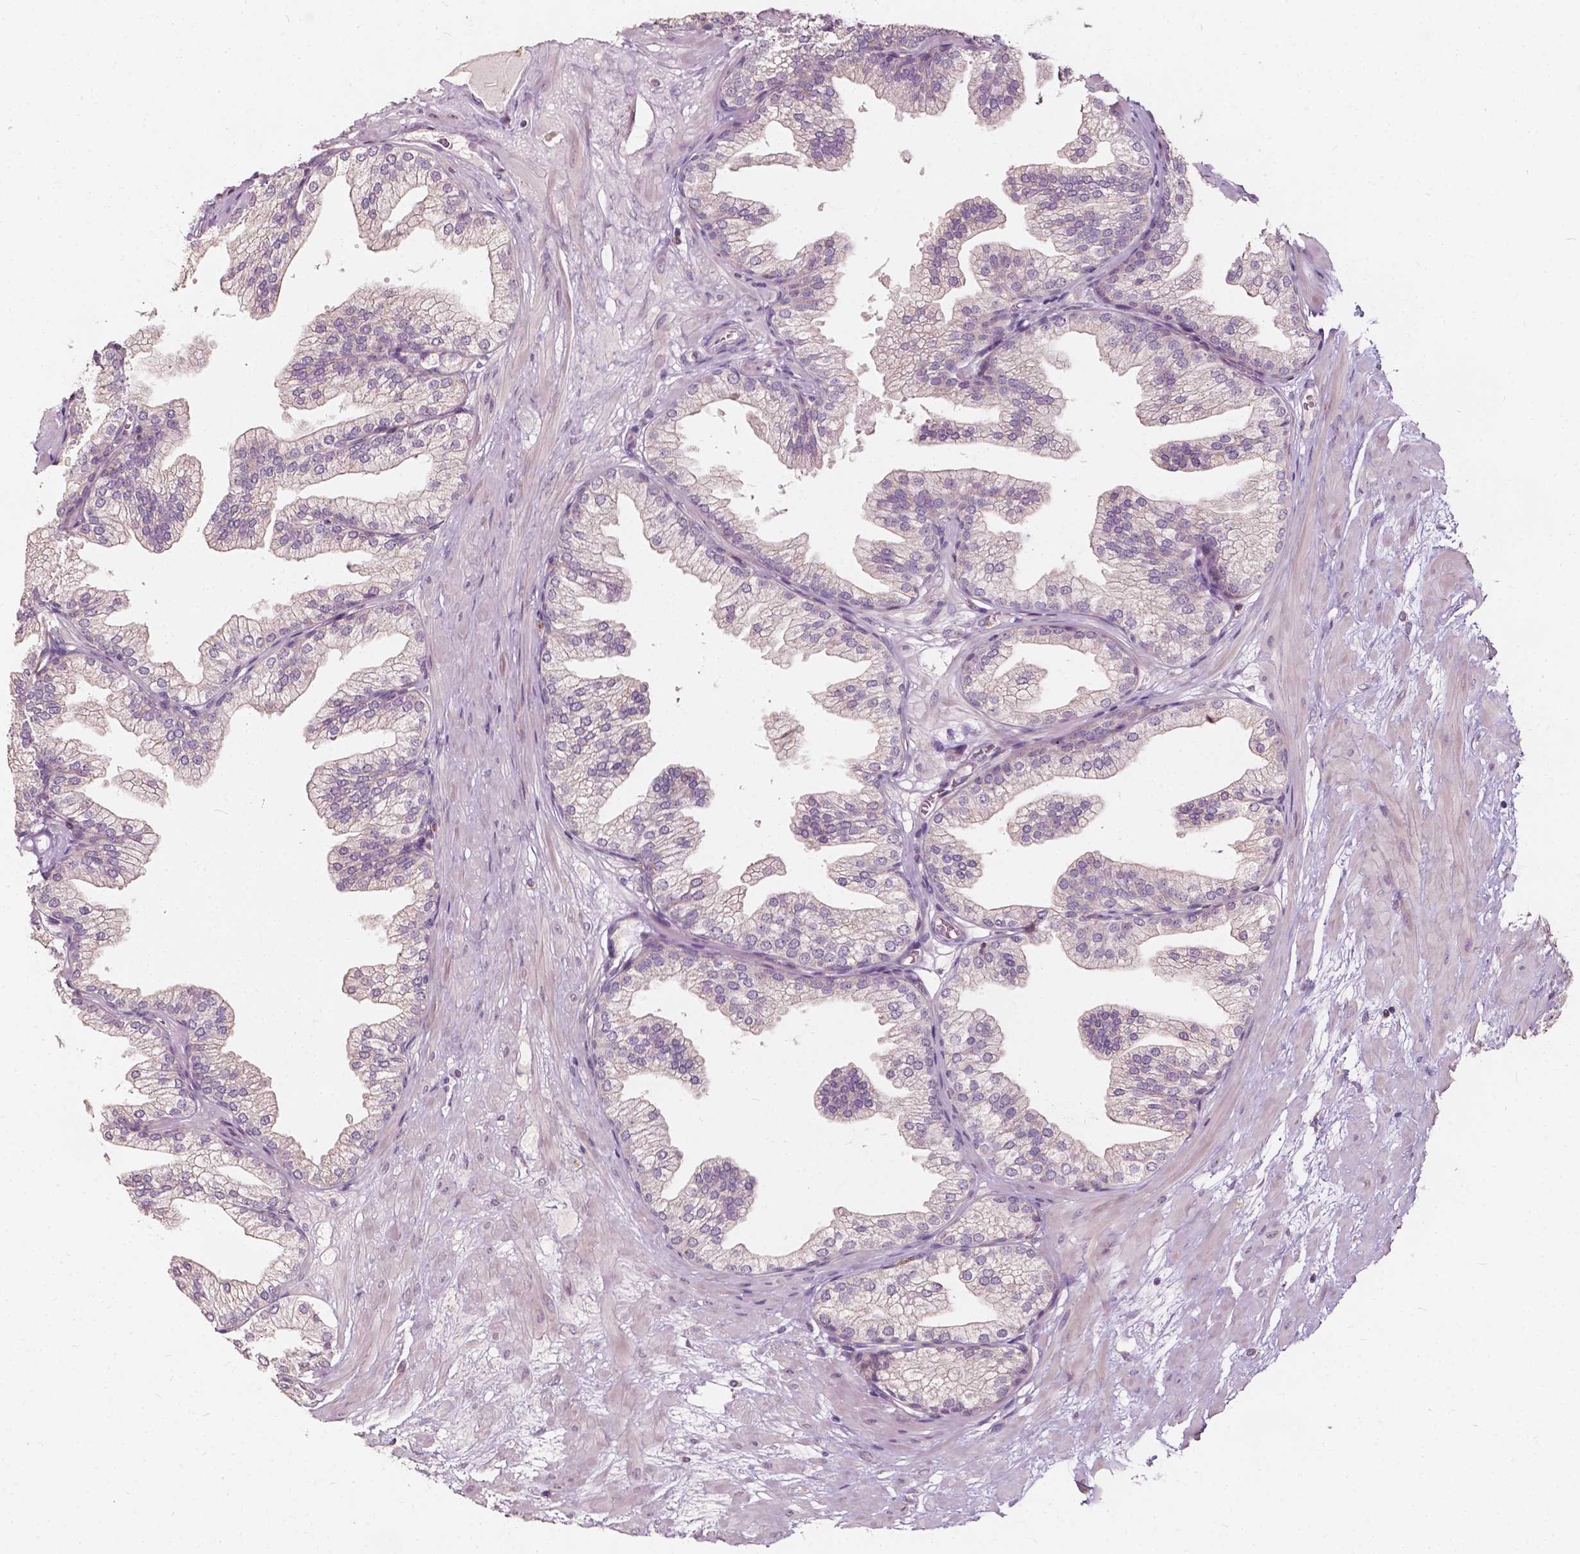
{"staining": {"intensity": "negative", "quantity": "none", "location": "none"}, "tissue": "prostate", "cell_type": "Glandular cells", "image_type": "normal", "snomed": [{"axis": "morphology", "description": "Normal tissue, NOS"}, {"axis": "topography", "description": "Prostate"}], "caption": "DAB immunohistochemical staining of normal prostate demonstrates no significant staining in glandular cells.", "gene": "NPC1L1", "patient": {"sex": "male", "age": 37}}